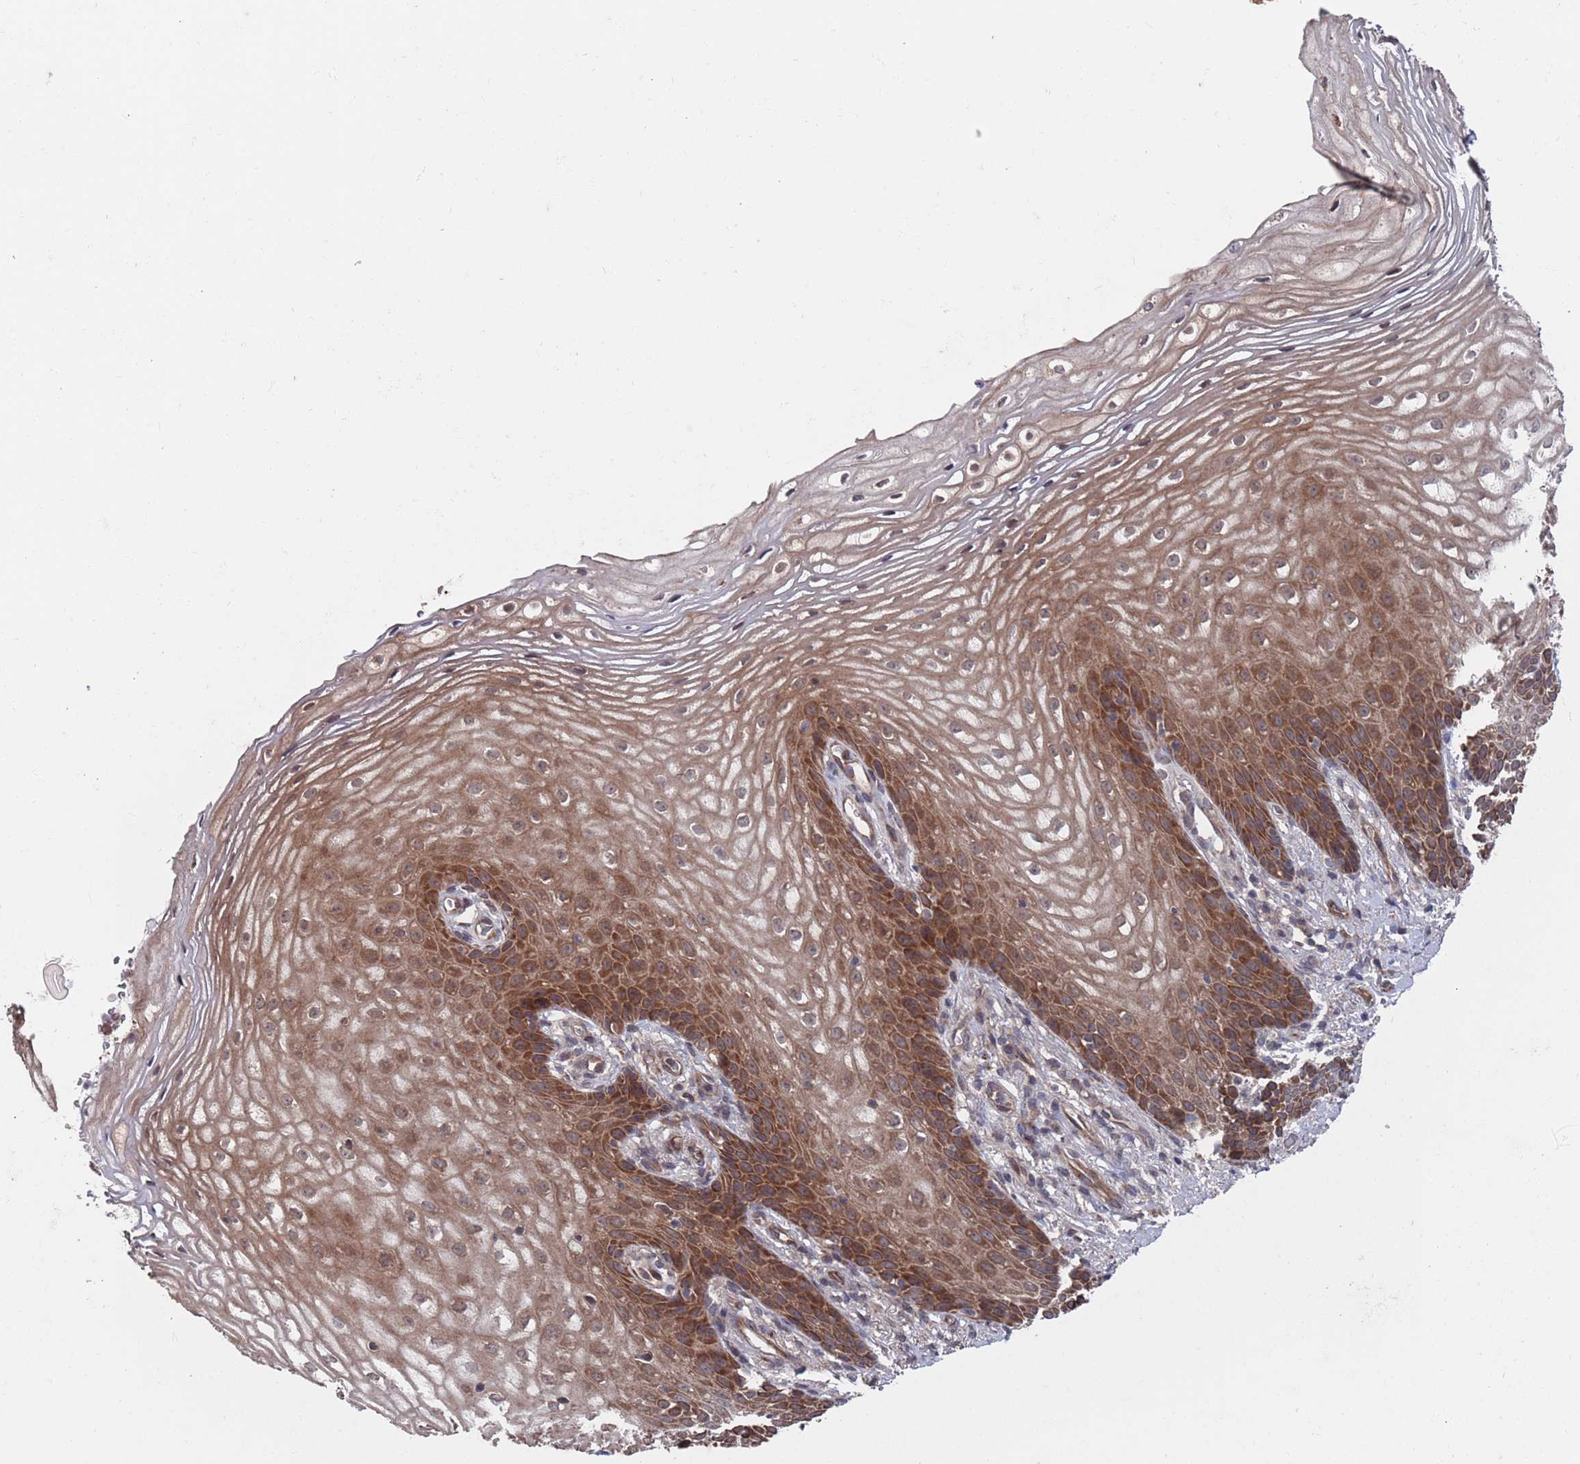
{"staining": {"intensity": "moderate", "quantity": ">75%", "location": "cytoplasmic/membranous"}, "tissue": "vagina", "cell_type": "Squamous epithelial cells", "image_type": "normal", "snomed": [{"axis": "morphology", "description": "Normal tissue, NOS"}, {"axis": "topography", "description": "Vagina"}], "caption": "Moderate cytoplasmic/membranous expression for a protein is identified in approximately >75% of squamous epithelial cells of unremarkable vagina using IHC.", "gene": "UNC45A", "patient": {"sex": "female", "age": 60}}